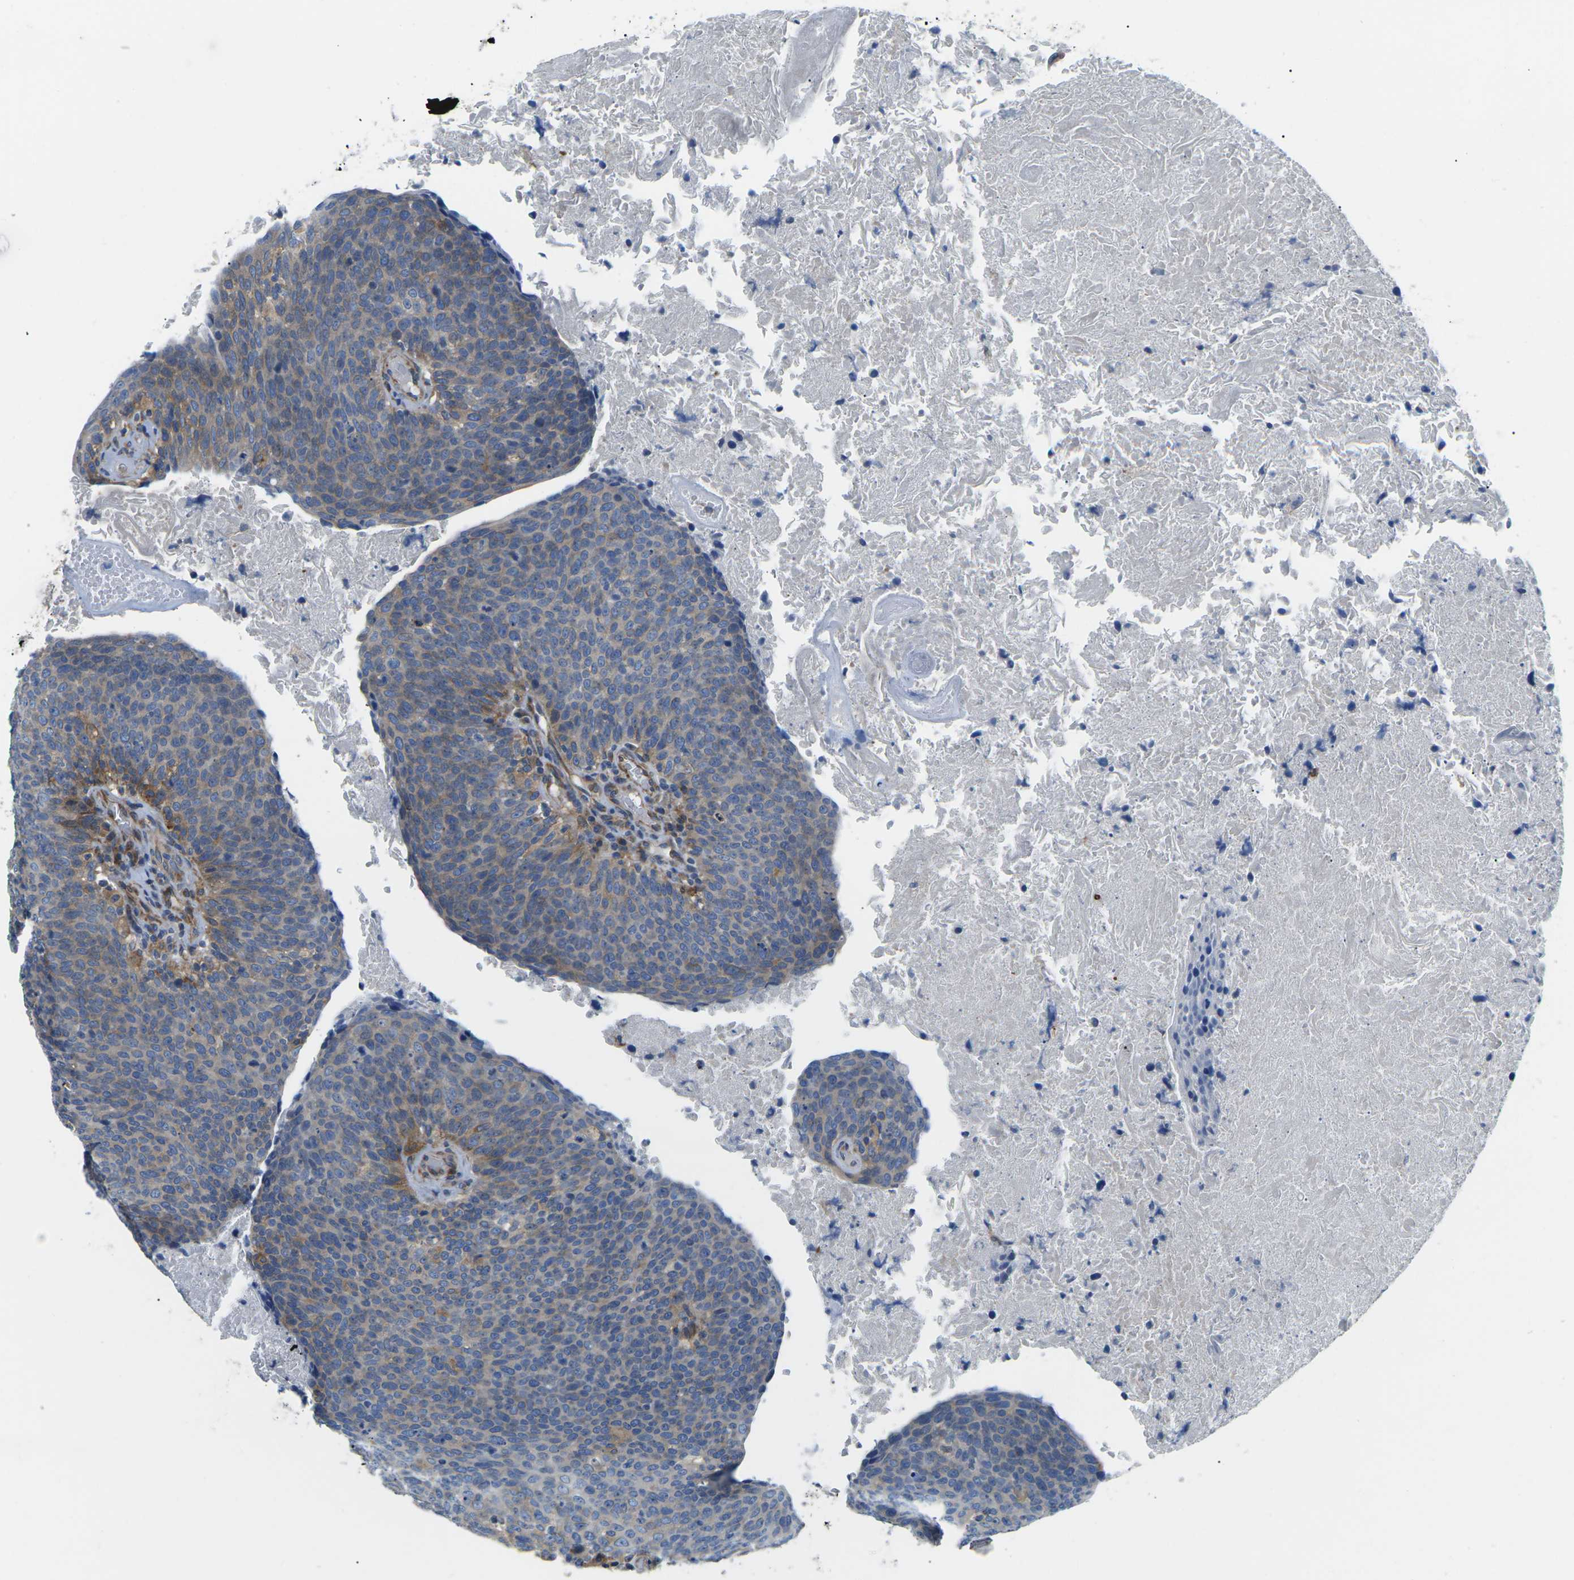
{"staining": {"intensity": "weak", "quantity": "25%-75%", "location": "cytoplasmic/membranous"}, "tissue": "head and neck cancer", "cell_type": "Tumor cells", "image_type": "cancer", "snomed": [{"axis": "morphology", "description": "Squamous cell carcinoma, NOS"}, {"axis": "morphology", "description": "Squamous cell carcinoma, metastatic, NOS"}, {"axis": "topography", "description": "Lymph node"}, {"axis": "topography", "description": "Head-Neck"}], "caption": "Protein expression analysis of human head and neck cancer (squamous cell carcinoma) reveals weak cytoplasmic/membranous staining in about 25%-75% of tumor cells.", "gene": "TMEFF2", "patient": {"sex": "male", "age": 62}}